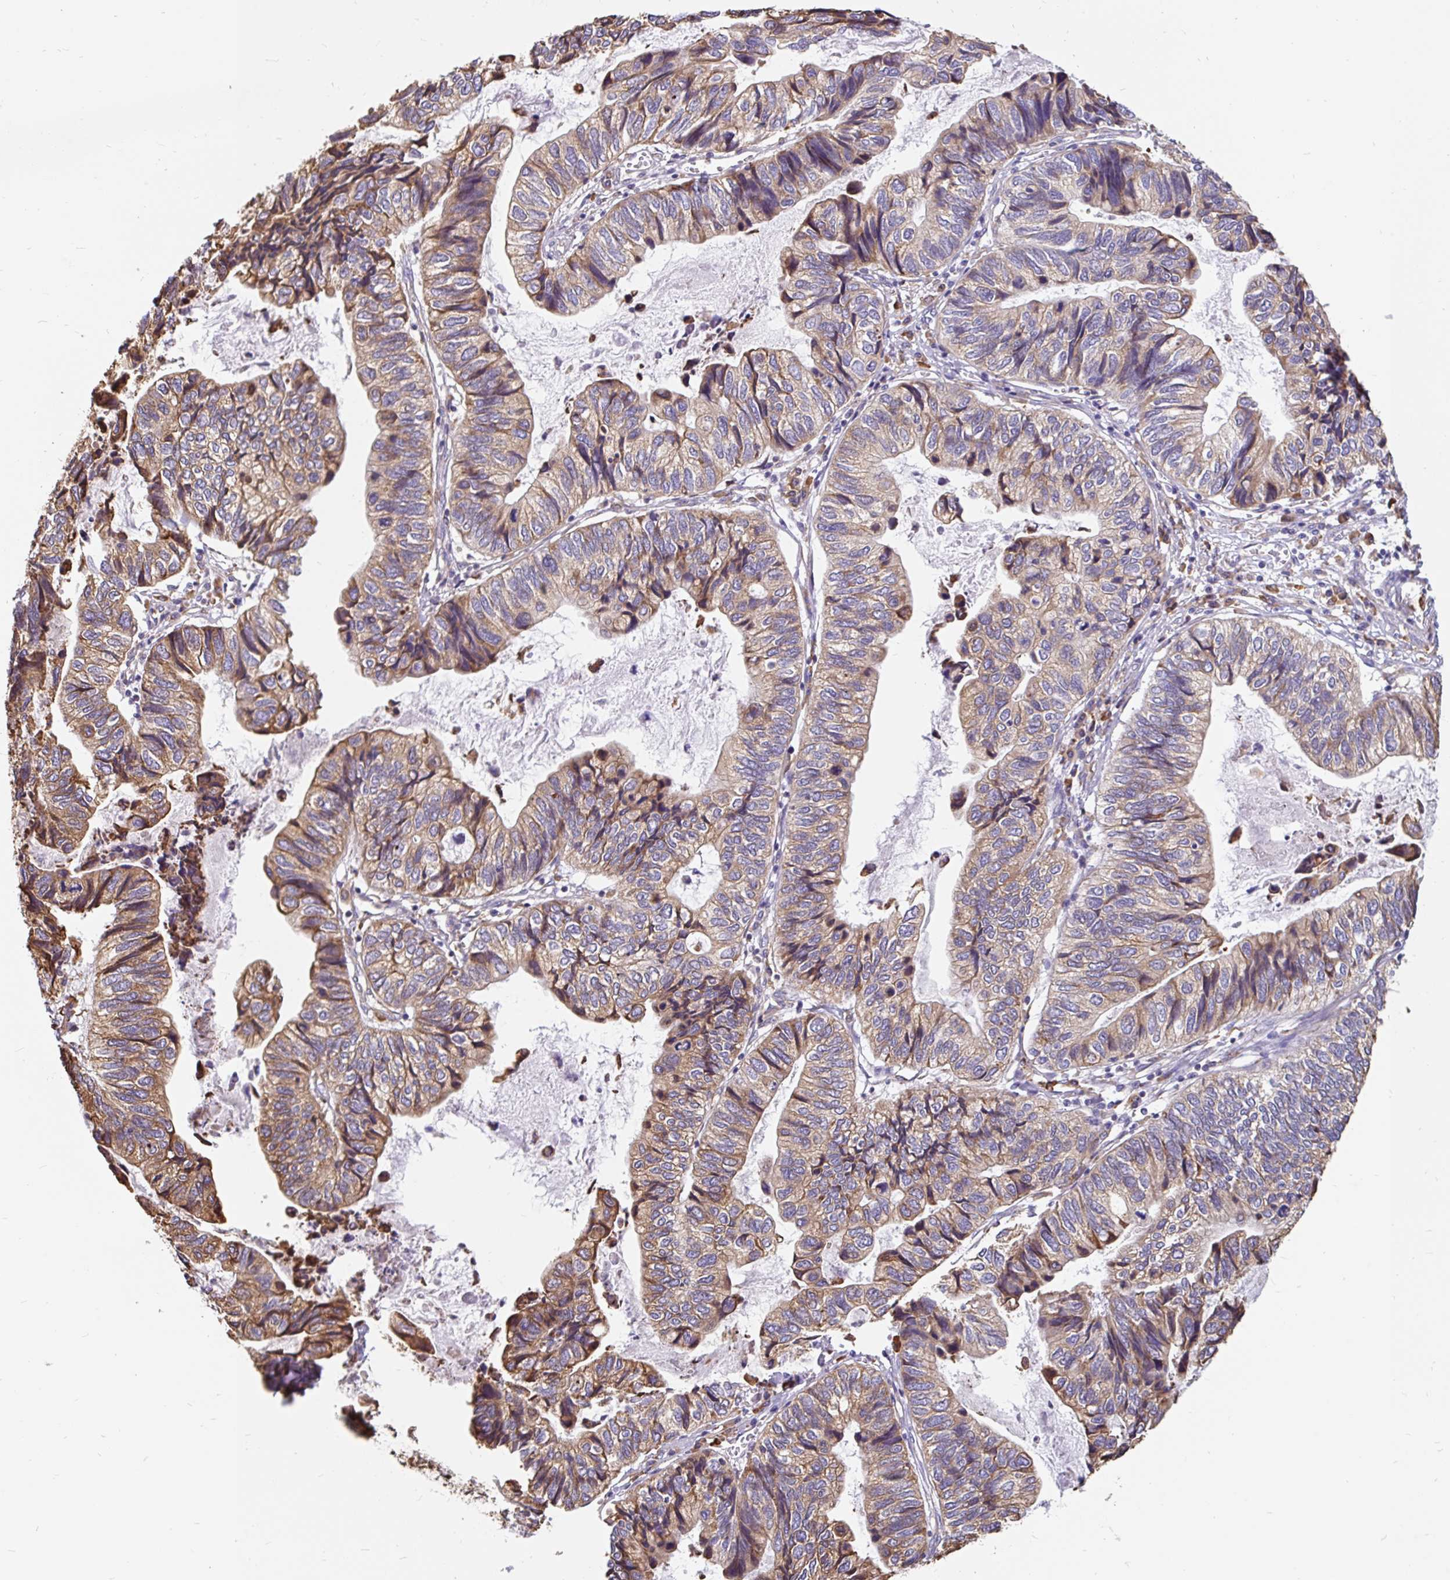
{"staining": {"intensity": "moderate", "quantity": "25%-75%", "location": "cytoplasmic/membranous"}, "tissue": "stomach cancer", "cell_type": "Tumor cells", "image_type": "cancer", "snomed": [{"axis": "morphology", "description": "Adenocarcinoma, NOS"}, {"axis": "topography", "description": "Stomach, upper"}], "caption": "A medium amount of moderate cytoplasmic/membranous expression is seen in approximately 25%-75% of tumor cells in adenocarcinoma (stomach) tissue.", "gene": "EML5", "patient": {"sex": "female", "age": 67}}